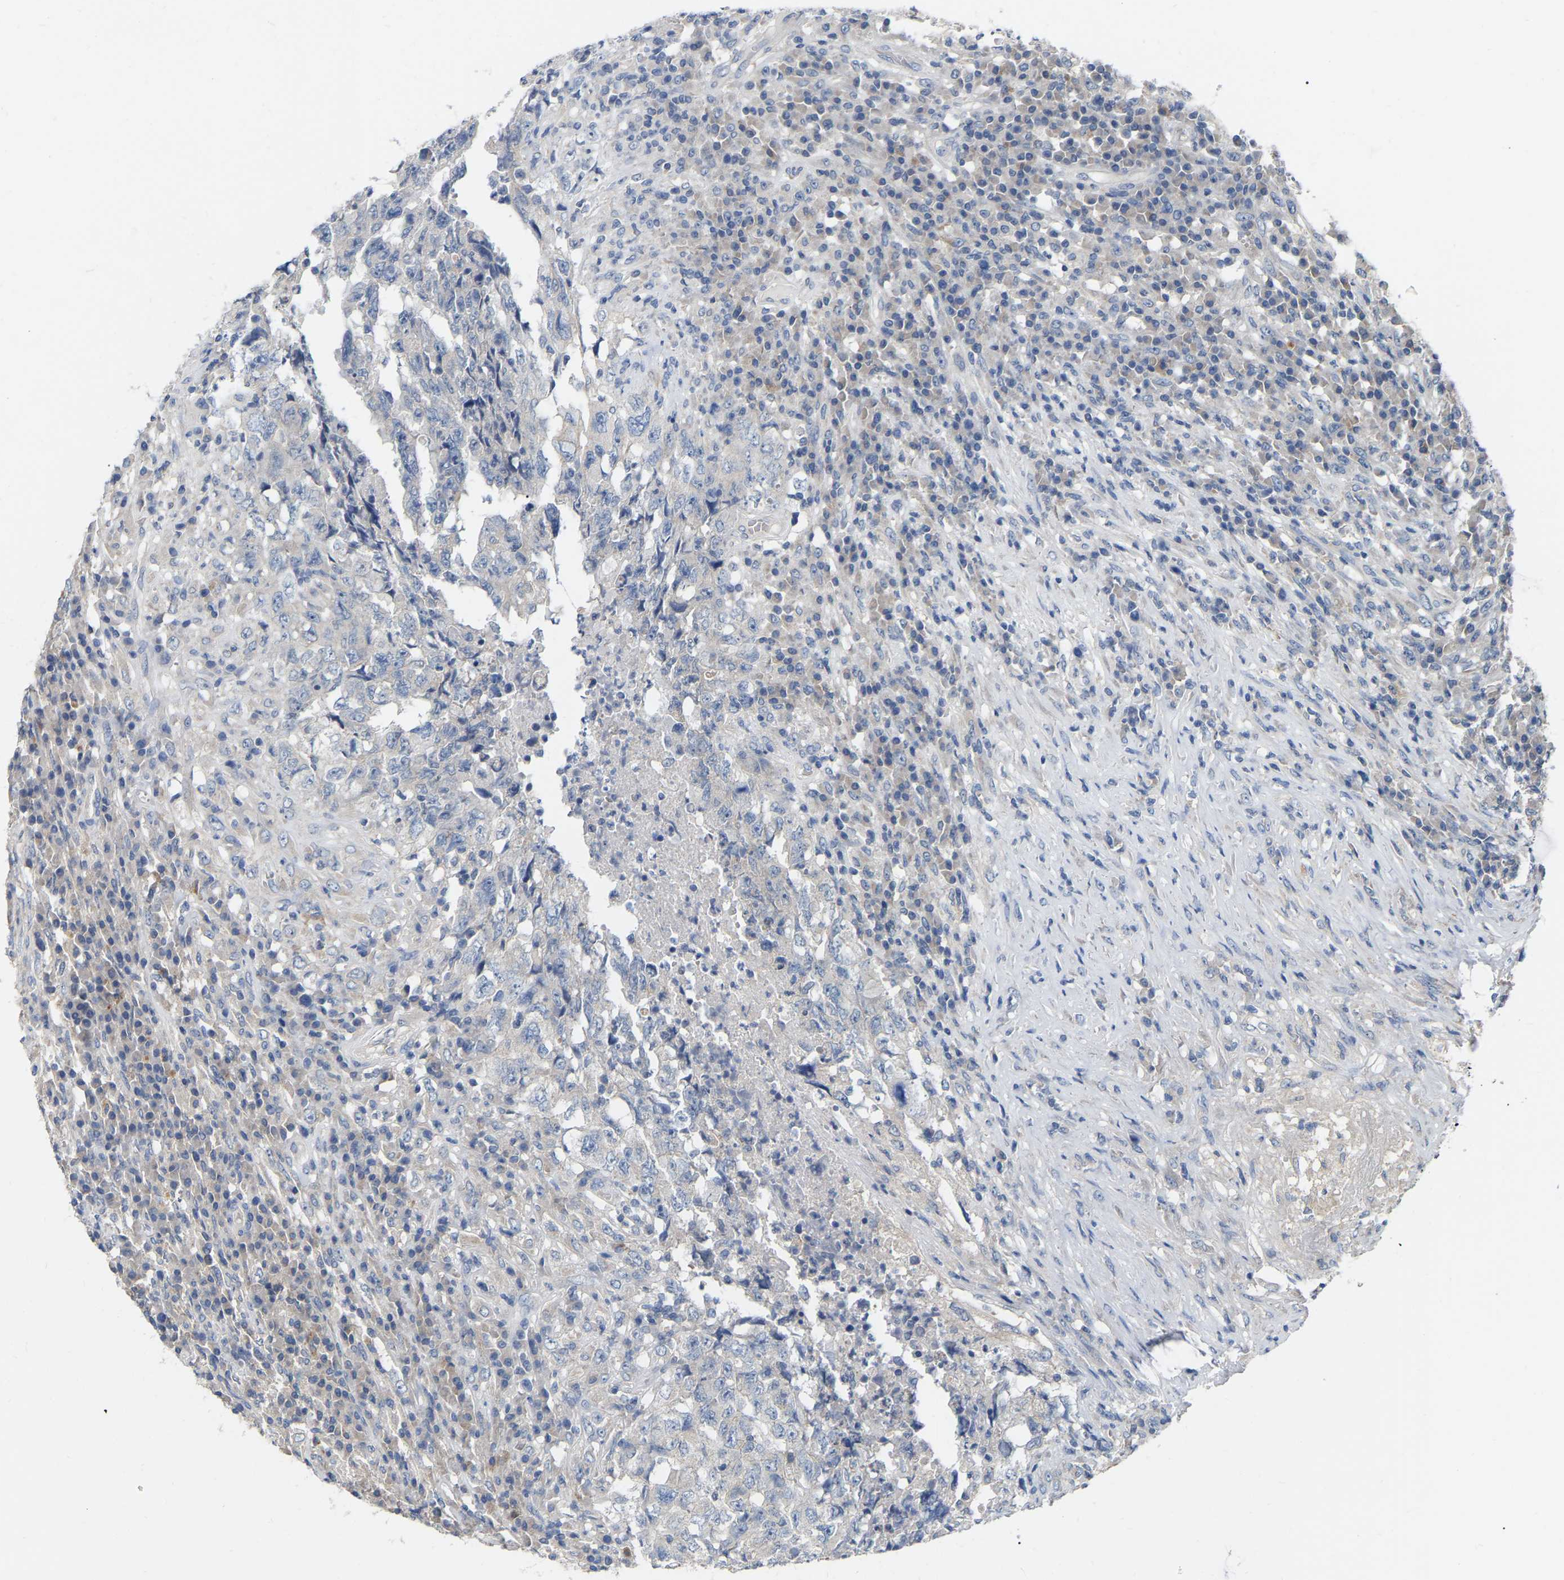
{"staining": {"intensity": "negative", "quantity": "none", "location": "none"}, "tissue": "testis cancer", "cell_type": "Tumor cells", "image_type": "cancer", "snomed": [{"axis": "morphology", "description": "Necrosis, NOS"}, {"axis": "morphology", "description": "Carcinoma, Embryonal, NOS"}, {"axis": "topography", "description": "Testis"}], "caption": "DAB immunohistochemical staining of human embryonal carcinoma (testis) demonstrates no significant expression in tumor cells.", "gene": "WIPI2", "patient": {"sex": "male", "age": 19}}